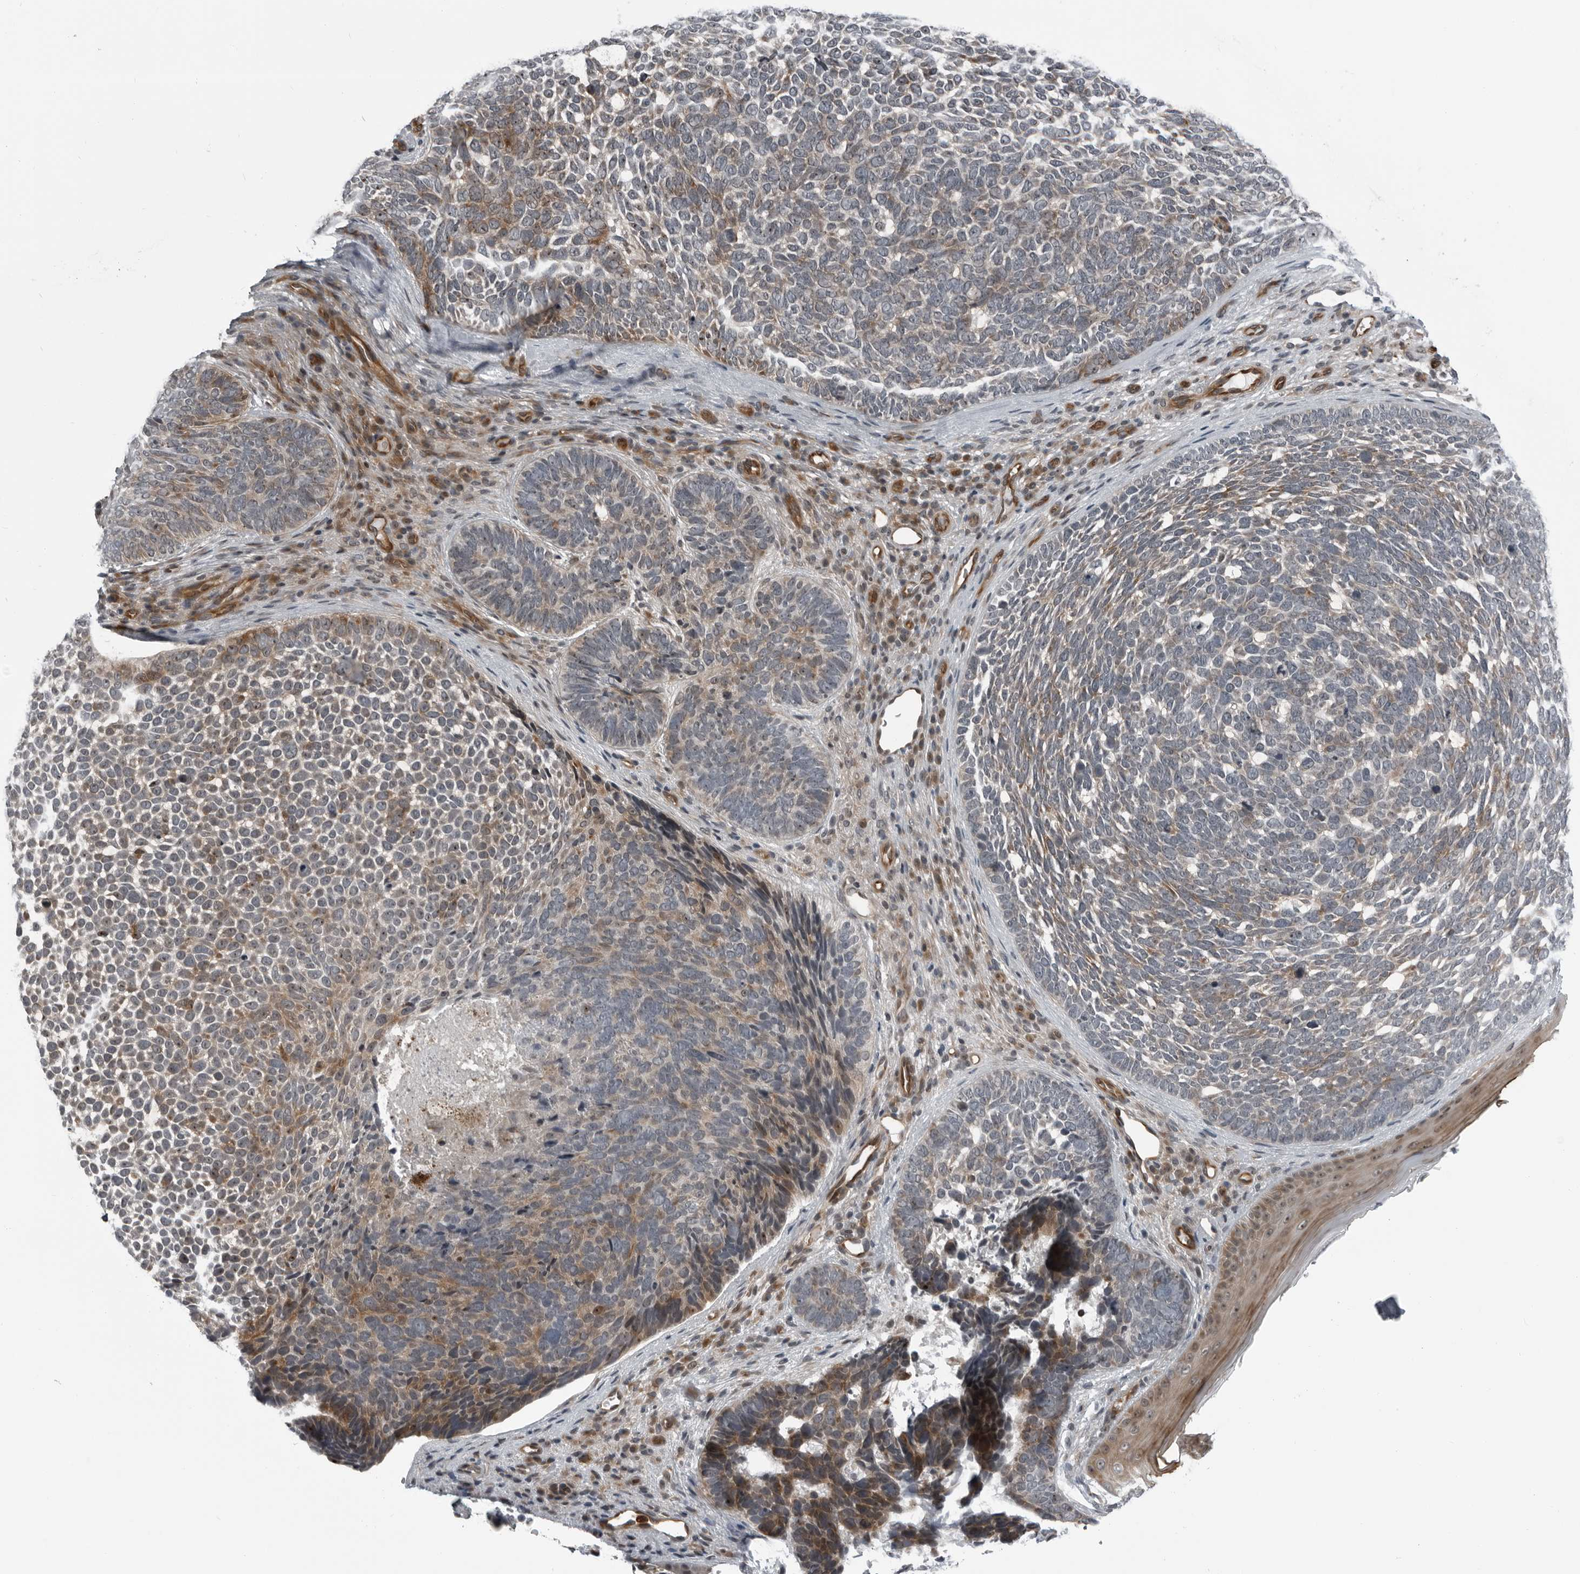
{"staining": {"intensity": "moderate", "quantity": "25%-75%", "location": "cytoplasmic/membranous,nuclear"}, "tissue": "skin cancer", "cell_type": "Tumor cells", "image_type": "cancer", "snomed": [{"axis": "morphology", "description": "Basal cell carcinoma"}, {"axis": "topography", "description": "Skin"}], "caption": "Approximately 25%-75% of tumor cells in human skin basal cell carcinoma exhibit moderate cytoplasmic/membranous and nuclear protein expression as visualized by brown immunohistochemical staining.", "gene": "FAM102B", "patient": {"sex": "female", "age": 85}}